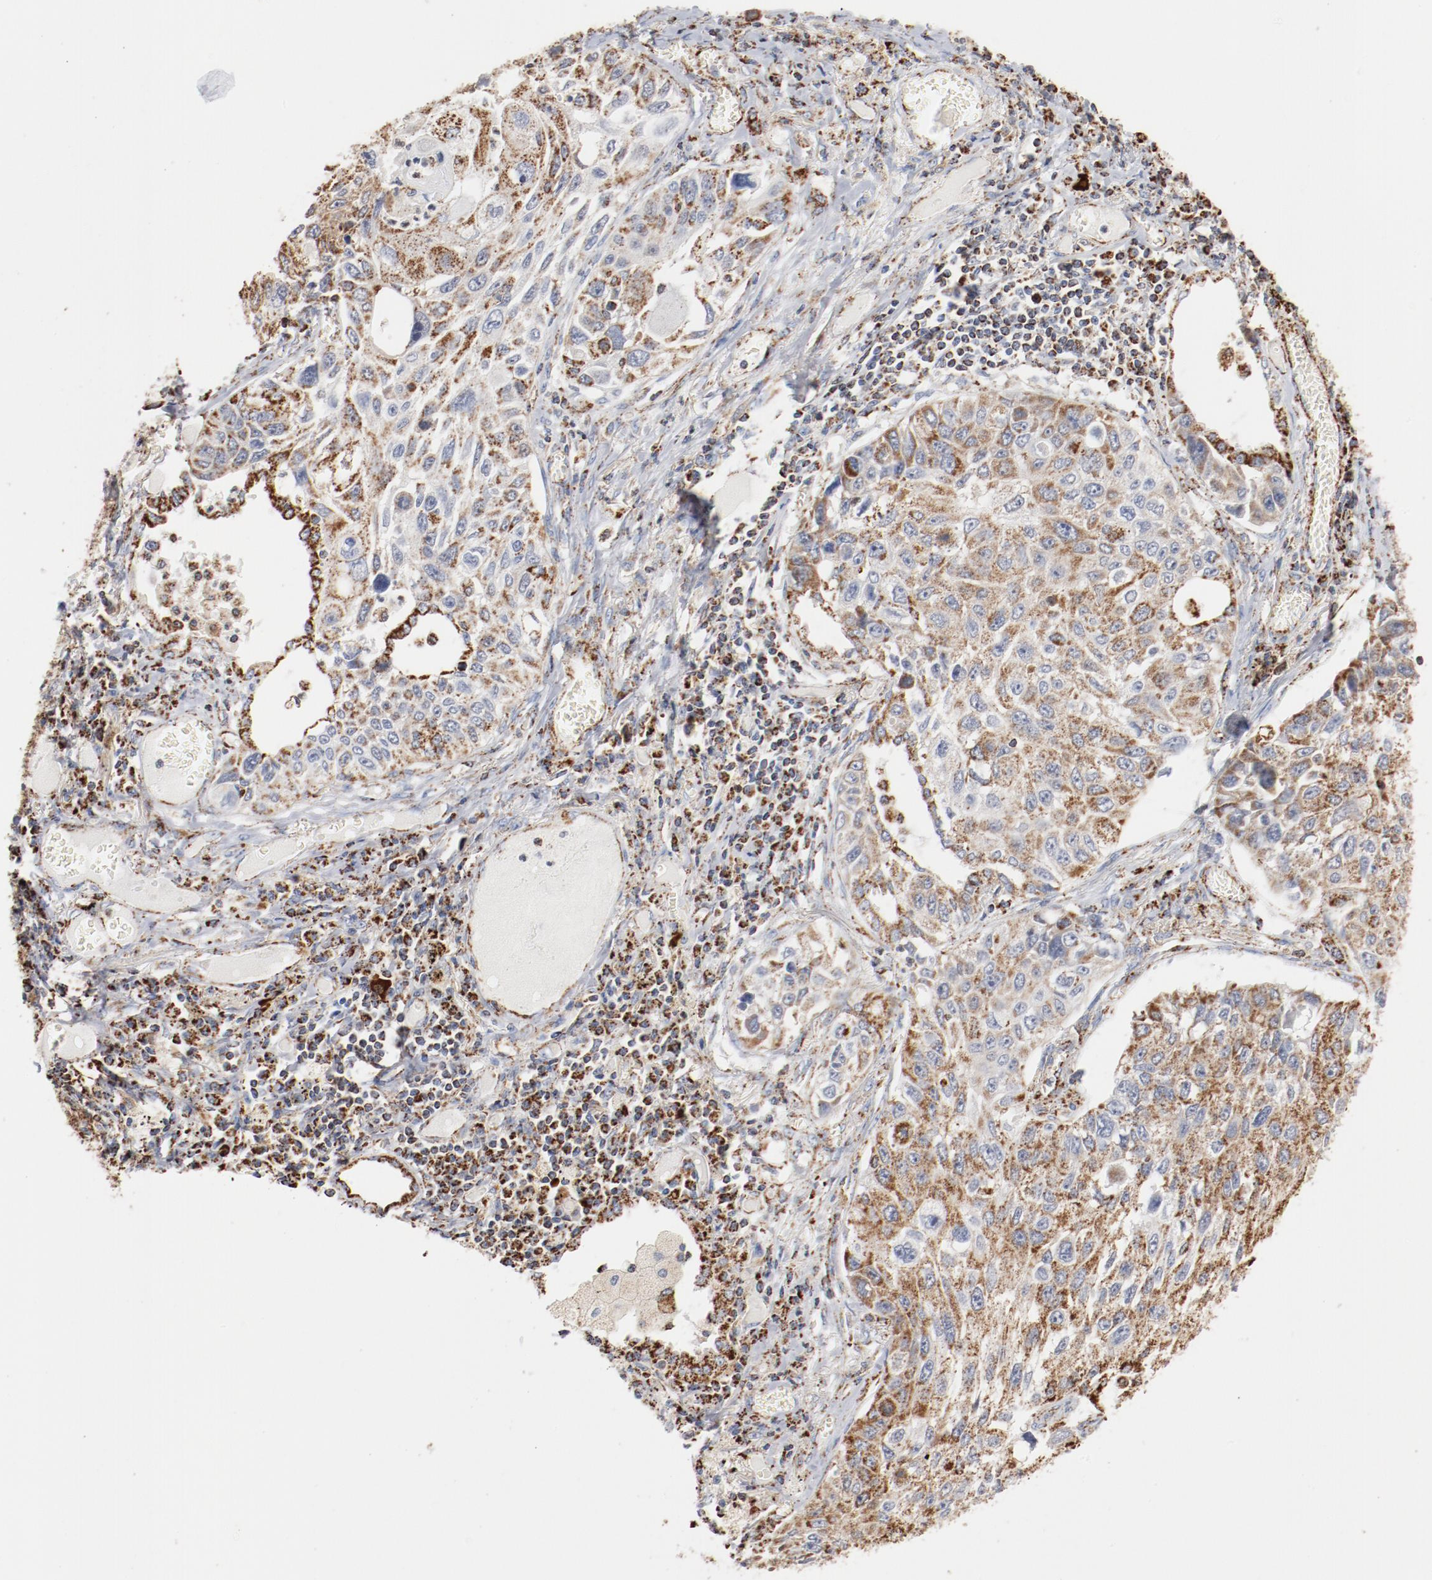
{"staining": {"intensity": "moderate", "quantity": ">75%", "location": "cytoplasmic/membranous"}, "tissue": "lung cancer", "cell_type": "Tumor cells", "image_type": "cancer", "snomed": [{"axis": "morphology", "description": "Squamous cell carcinoma, NOS"}, {"axis": "topography", "description": "Lung"}], "caption": "Immunohistochemical staining of human lung squamous cell carcinoma displays moderate cytoplasmic/membranous protein positivity in approximately >75% of tumor cells. Immunohistochemistry (ihc) stains the protein of interest in brown and the nuclei are stained blue.", "gene": "NDUFS4", "patient": {"sex": "male", "age": 71}}